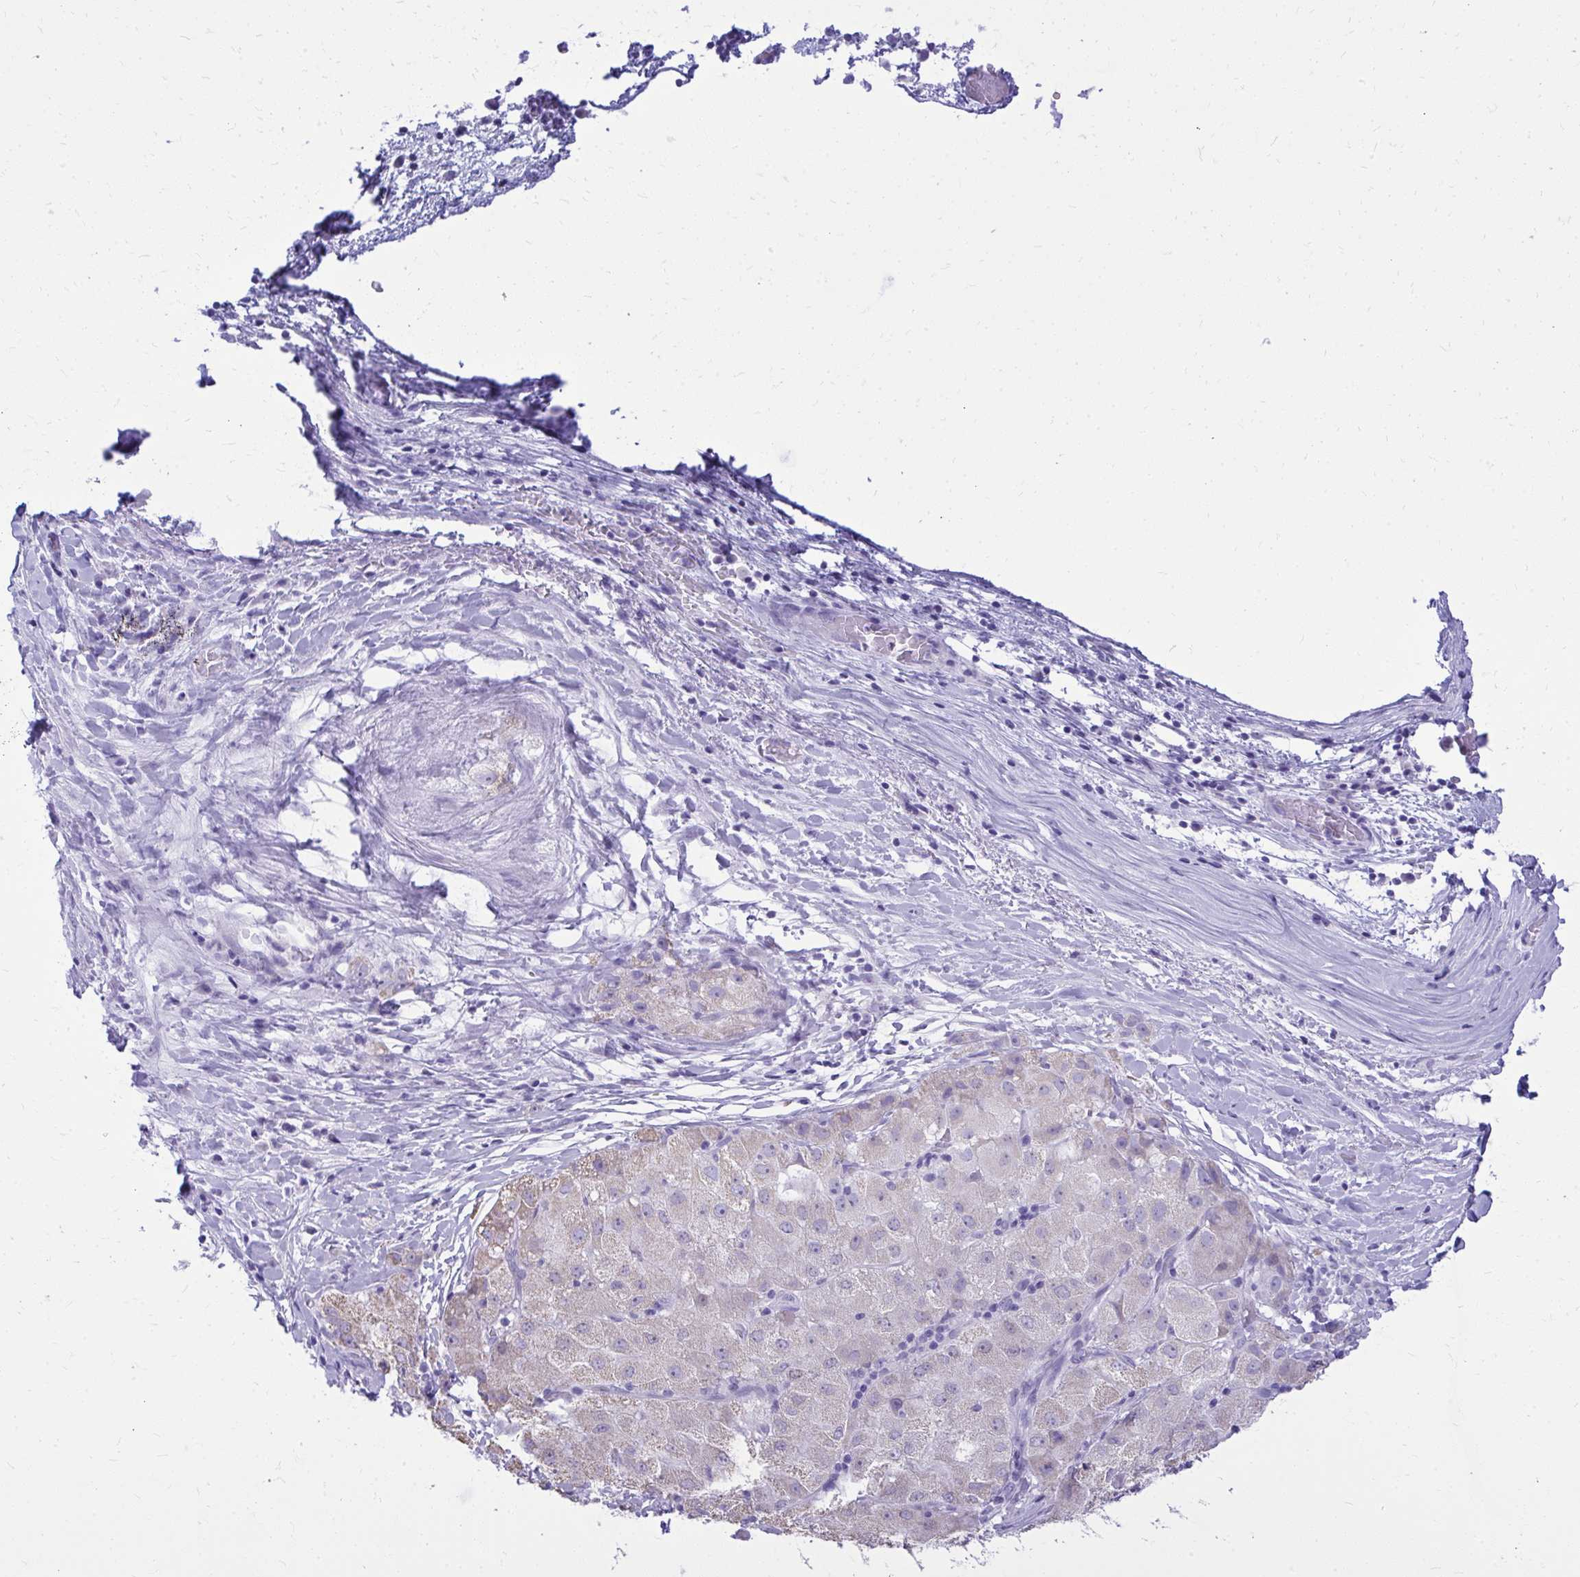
{"staining": {"intensity": "weak", "quantity": "<25%", "location": "cytoplasmic/membranous"}, "tissue": "liver cancer", "cell_type": "Tumor cells", "image_type": "cancer", "snomed": [{"axis": "morphology", "description": "Carcinoma, Hepatocellular, NOS"}, {"axis": "topography", "description": "Liver"}], "caption": "Tumor cells show no significant protein expression in liver cancer.", "gene": "RALYL", "patient": {"sex": "male", "age": 80}}